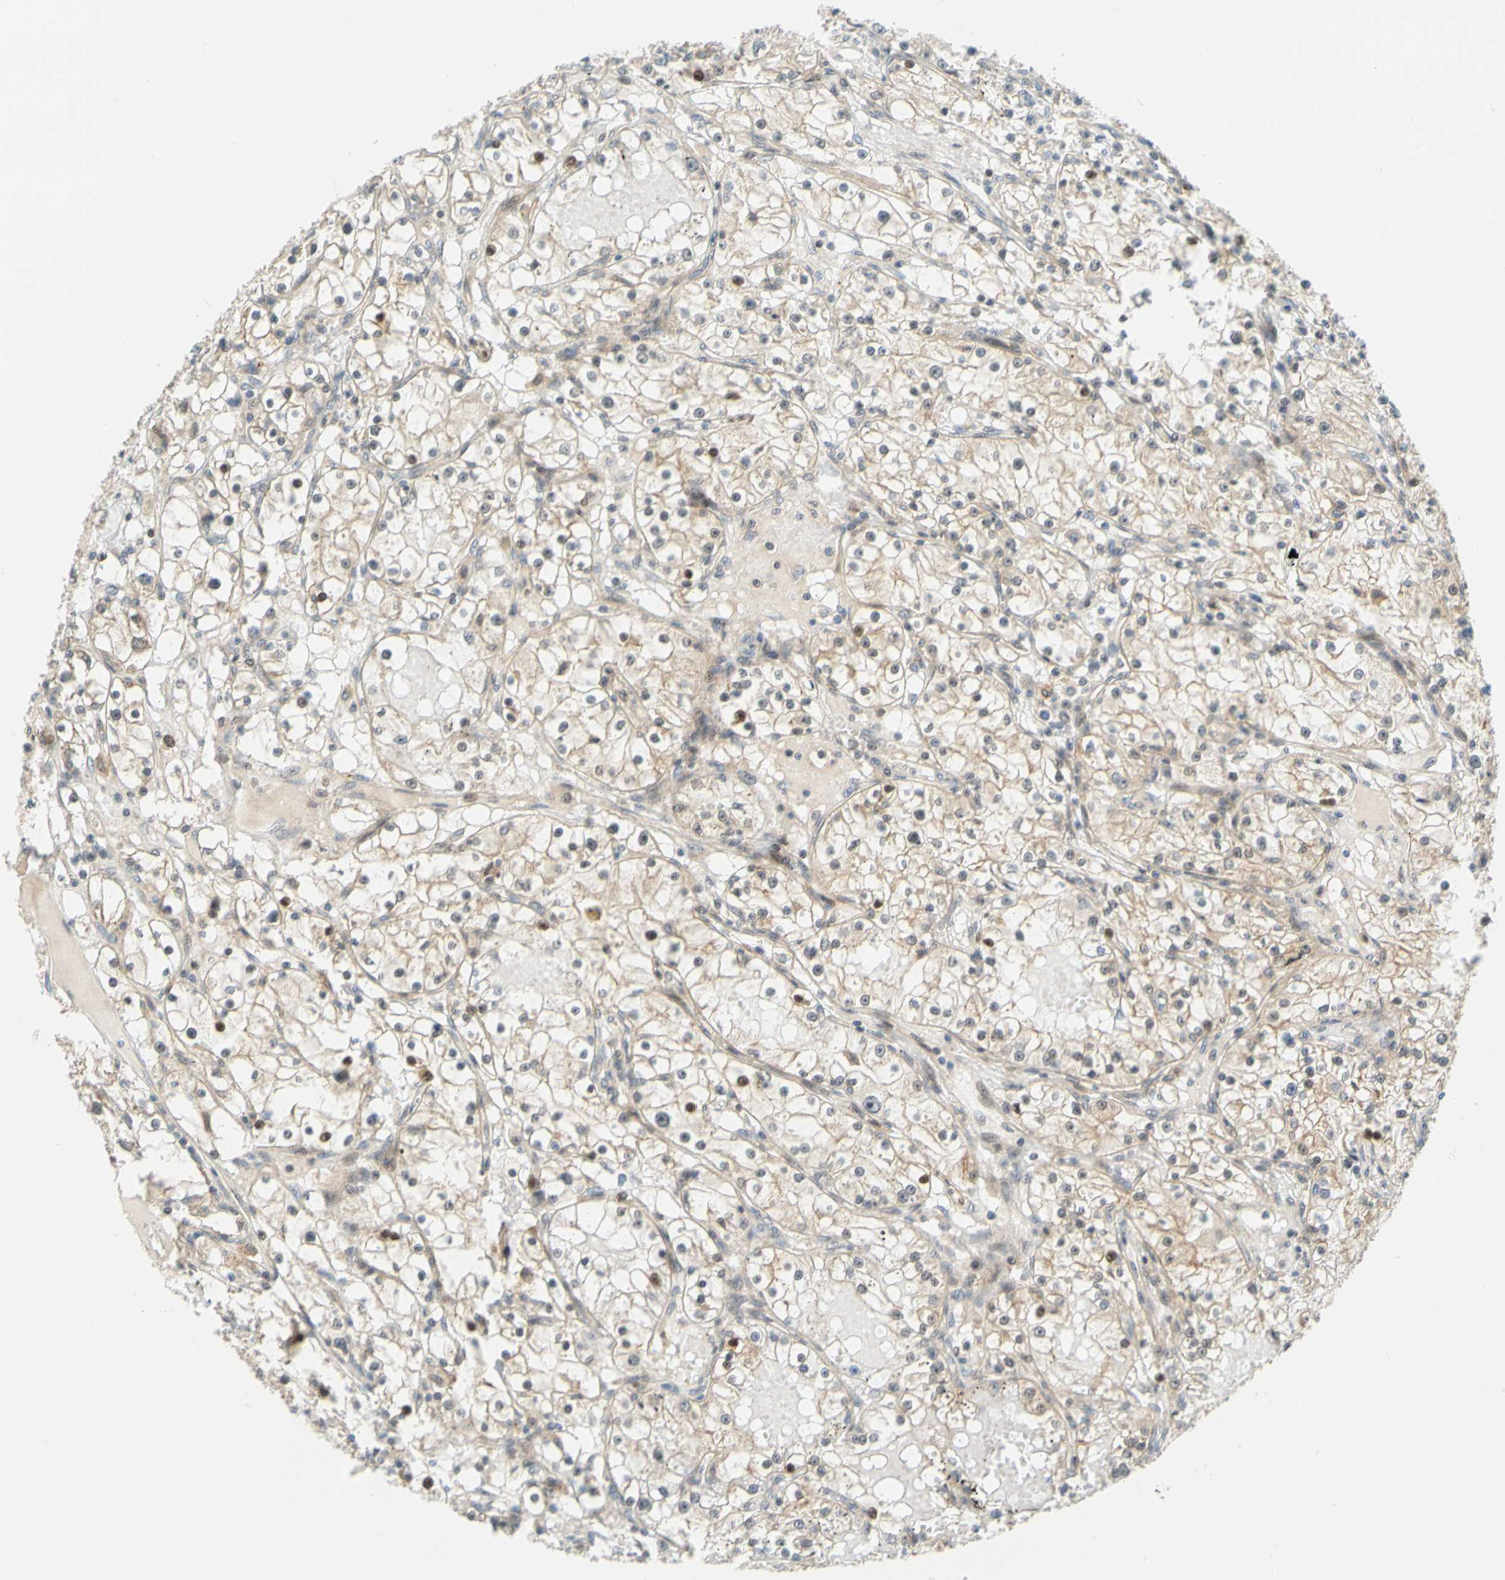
{"staining": {"intensity": "moderate", "quantity": ">75%", "location": "cytoplasmic/membranous"}, "tissue": "renal cancer", "cell_type": "Tumor cells", "image_type": "cancer", "snomed": [{"axis": "morphology", "description": "Adenocarcinoma, NOS"}, {"axis": "topography", "description": "Kidney"}], "caption": "About >75% of tumor cells in renal adenocarcinoma display moderate cytoplasmic/membranous protein positivity as visualized by brown immunohistochemical staining.", "gene": "MAPK9", "patient": {"sex": "male", "age": 56}}